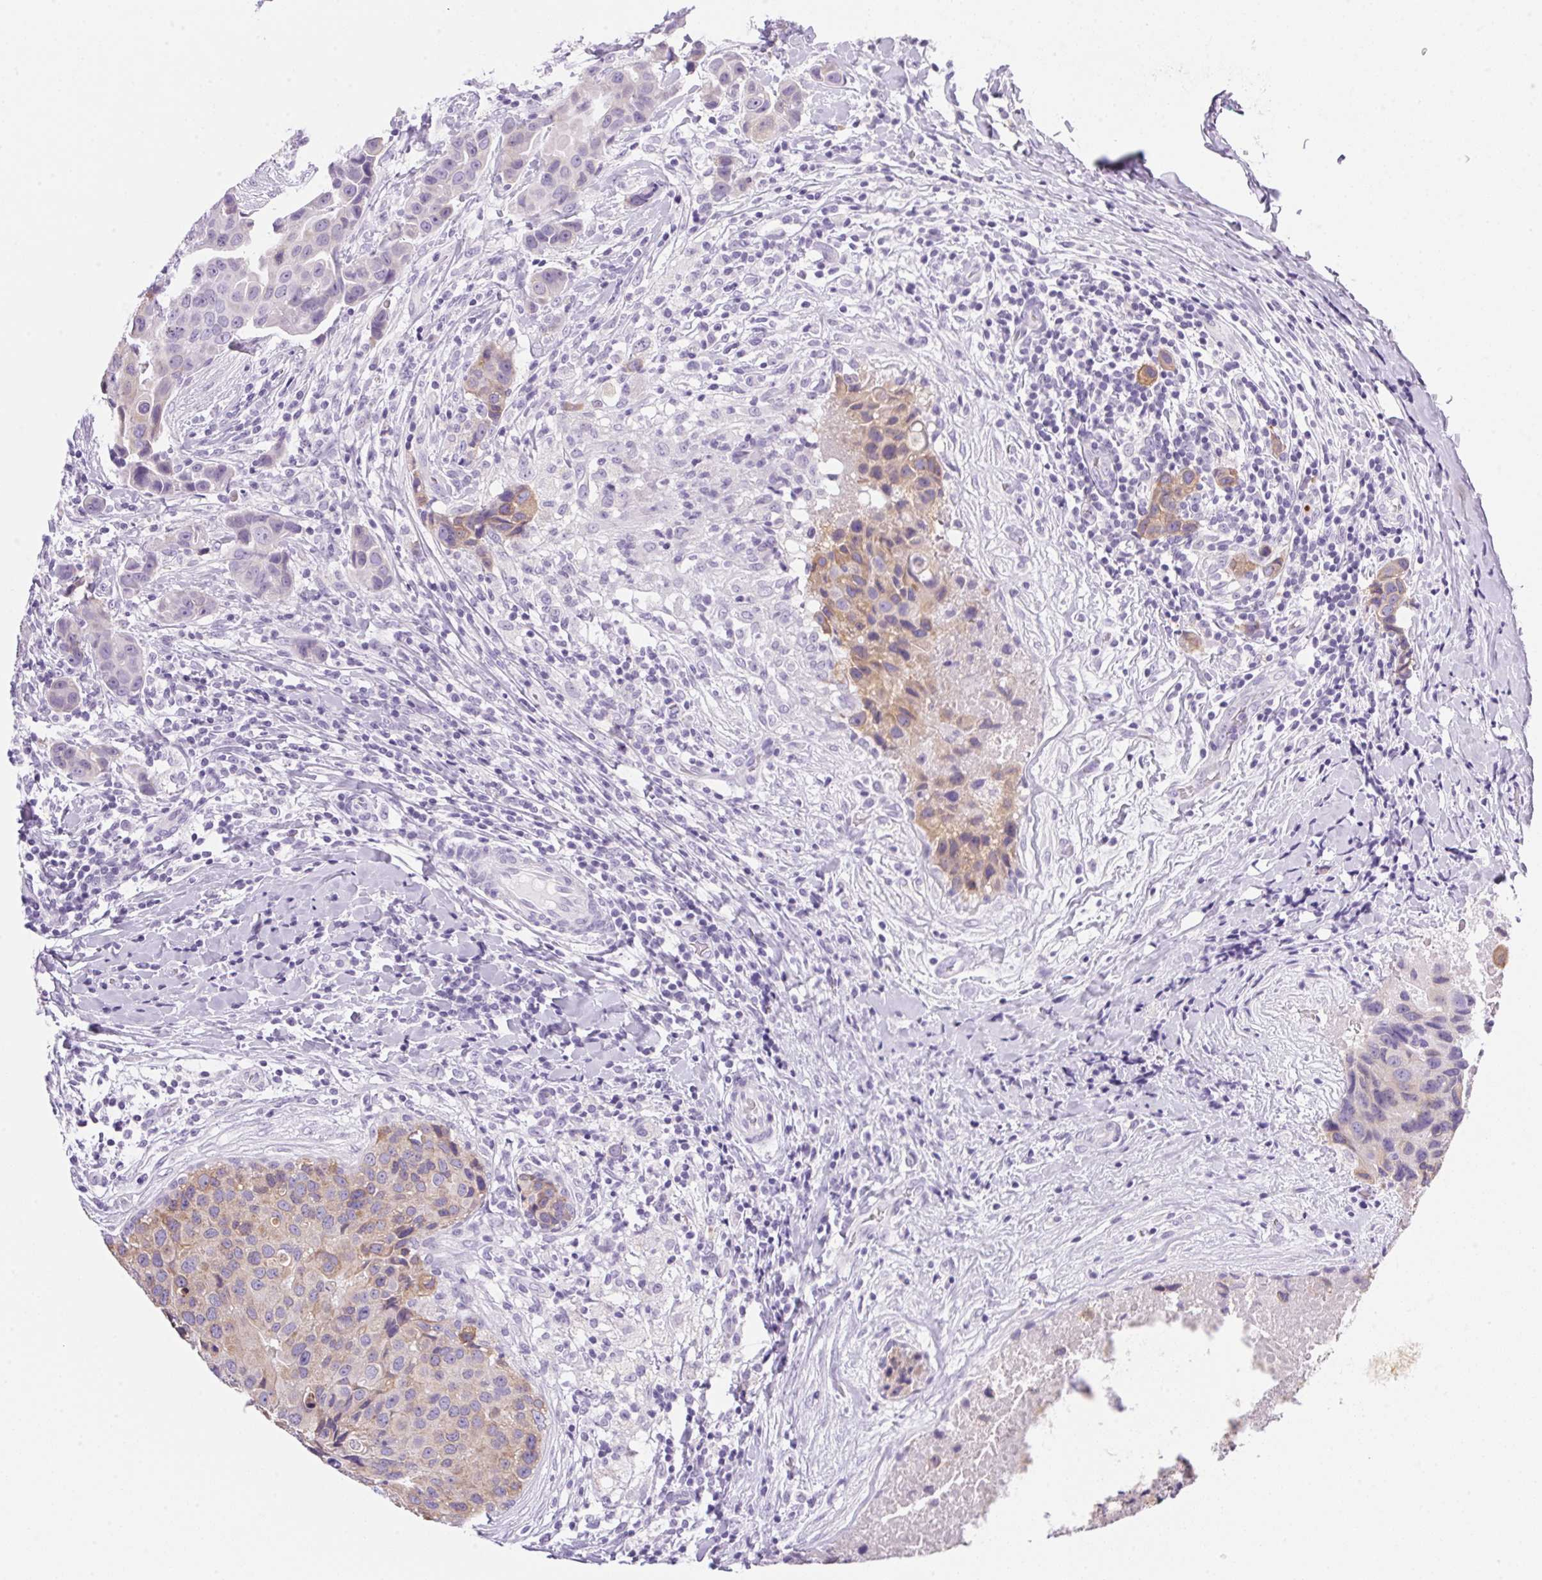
{"staining": {"intensity": "moderate", "quantity": "<25%", "location": "cytoplasmic/membranous"}, "tissue": "breast cancer", "cell_type": "Tumor cells", "image_type": "cancer", "snomed": [{"axis": "morphology", "description": "Duct carcinoma"}, {"axis": "topography", "description": "Breast"}], "caption": "Tumor cells reveal low levels of moderate cytoplasmic/membranous staining in about <25% of cells in breast invasive ductal carcinoma. Immunohistochemistry (ihc) stains the protein in brown and the nuclei are stained blue.", "gene": "DHCR24", "patient": {"sex": "female", "age": 24}}